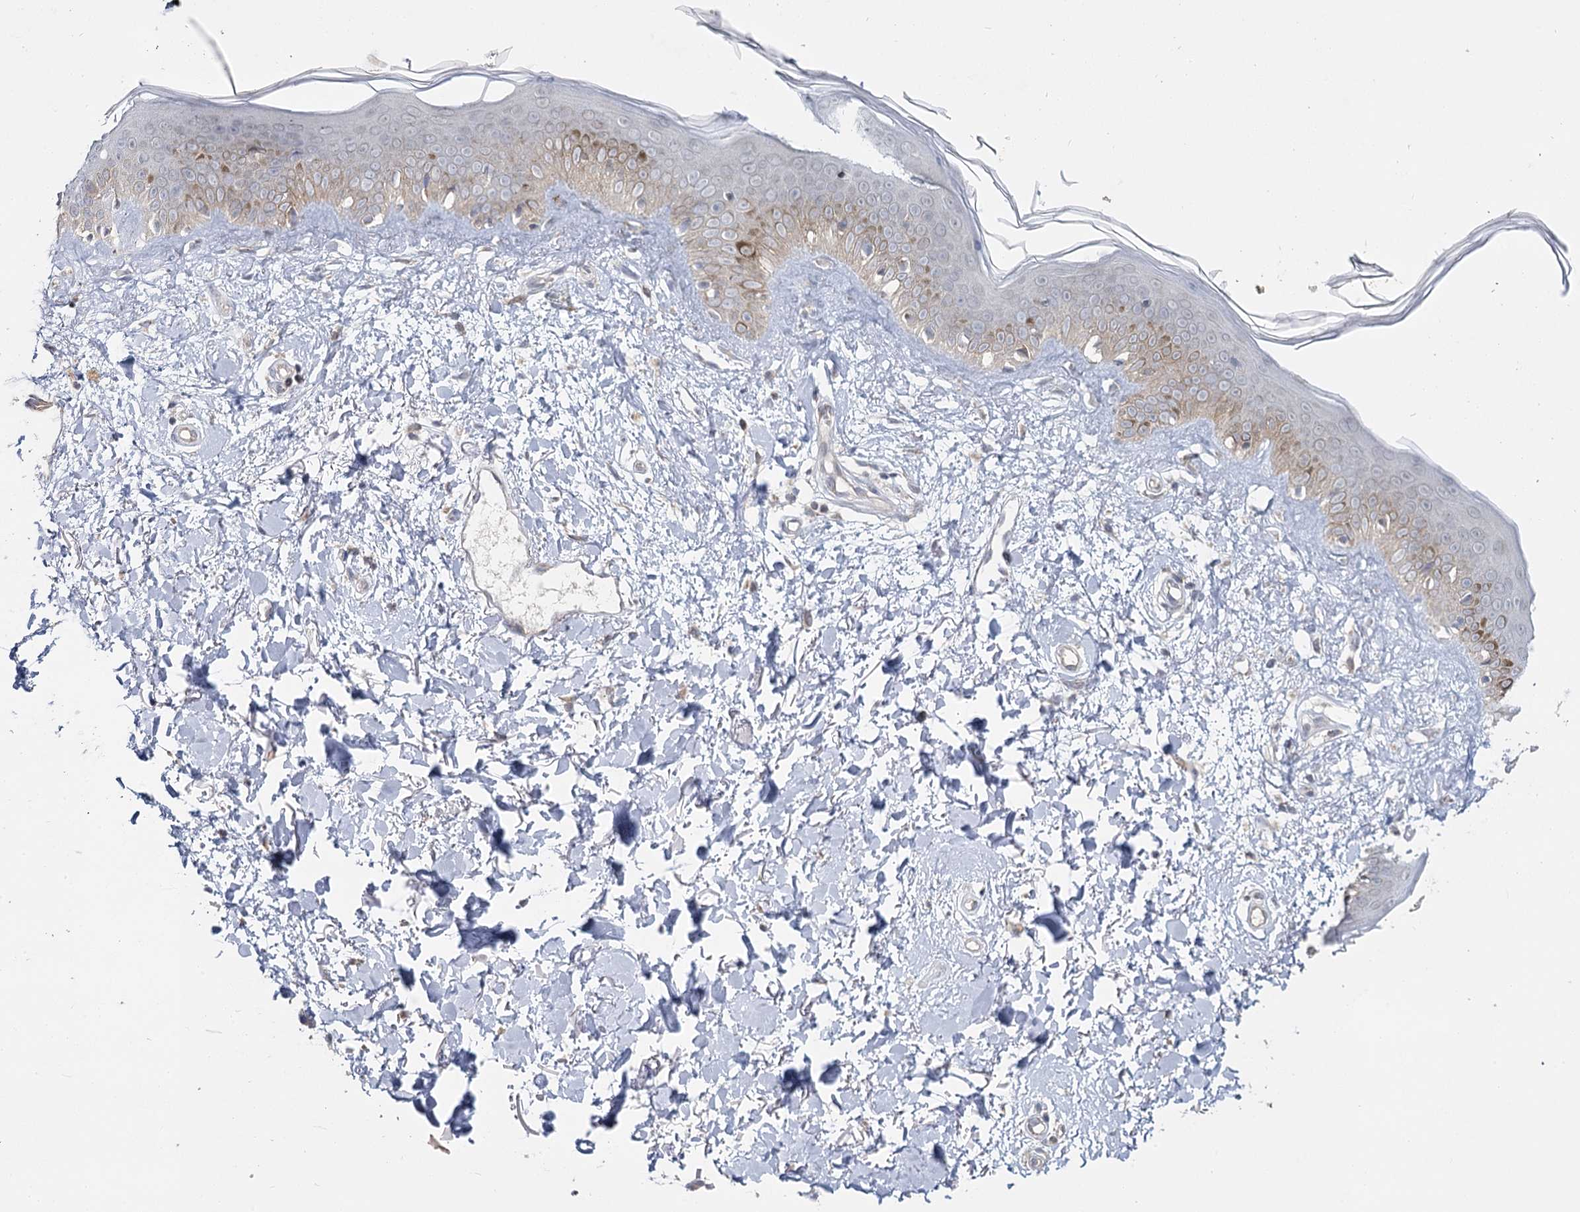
{"staining": {"intensity": "weak", "quantity": ">75%", "location": "cytoplasmic/membranous"}, "tissue": "skin", "cell_type": "Fibroblasts", "image_type": "normal", "snomed": [{"axis": "morphology", "description": "Normal tissue, NOS"}, {"axis": "topography", "description": "Skin"}], "caption": "Immunohistochemistry (IHC) histopathology image of benign skin: human skin stained using IHC reveals low levels of weak protein expression localized specifically in the cytoplasmic/membranous of fibroblasts, appearing as a cytoplasmic/membranous brown color.", "gene": "ACOX2", "patient": {"sex": "female", "age": 58}}